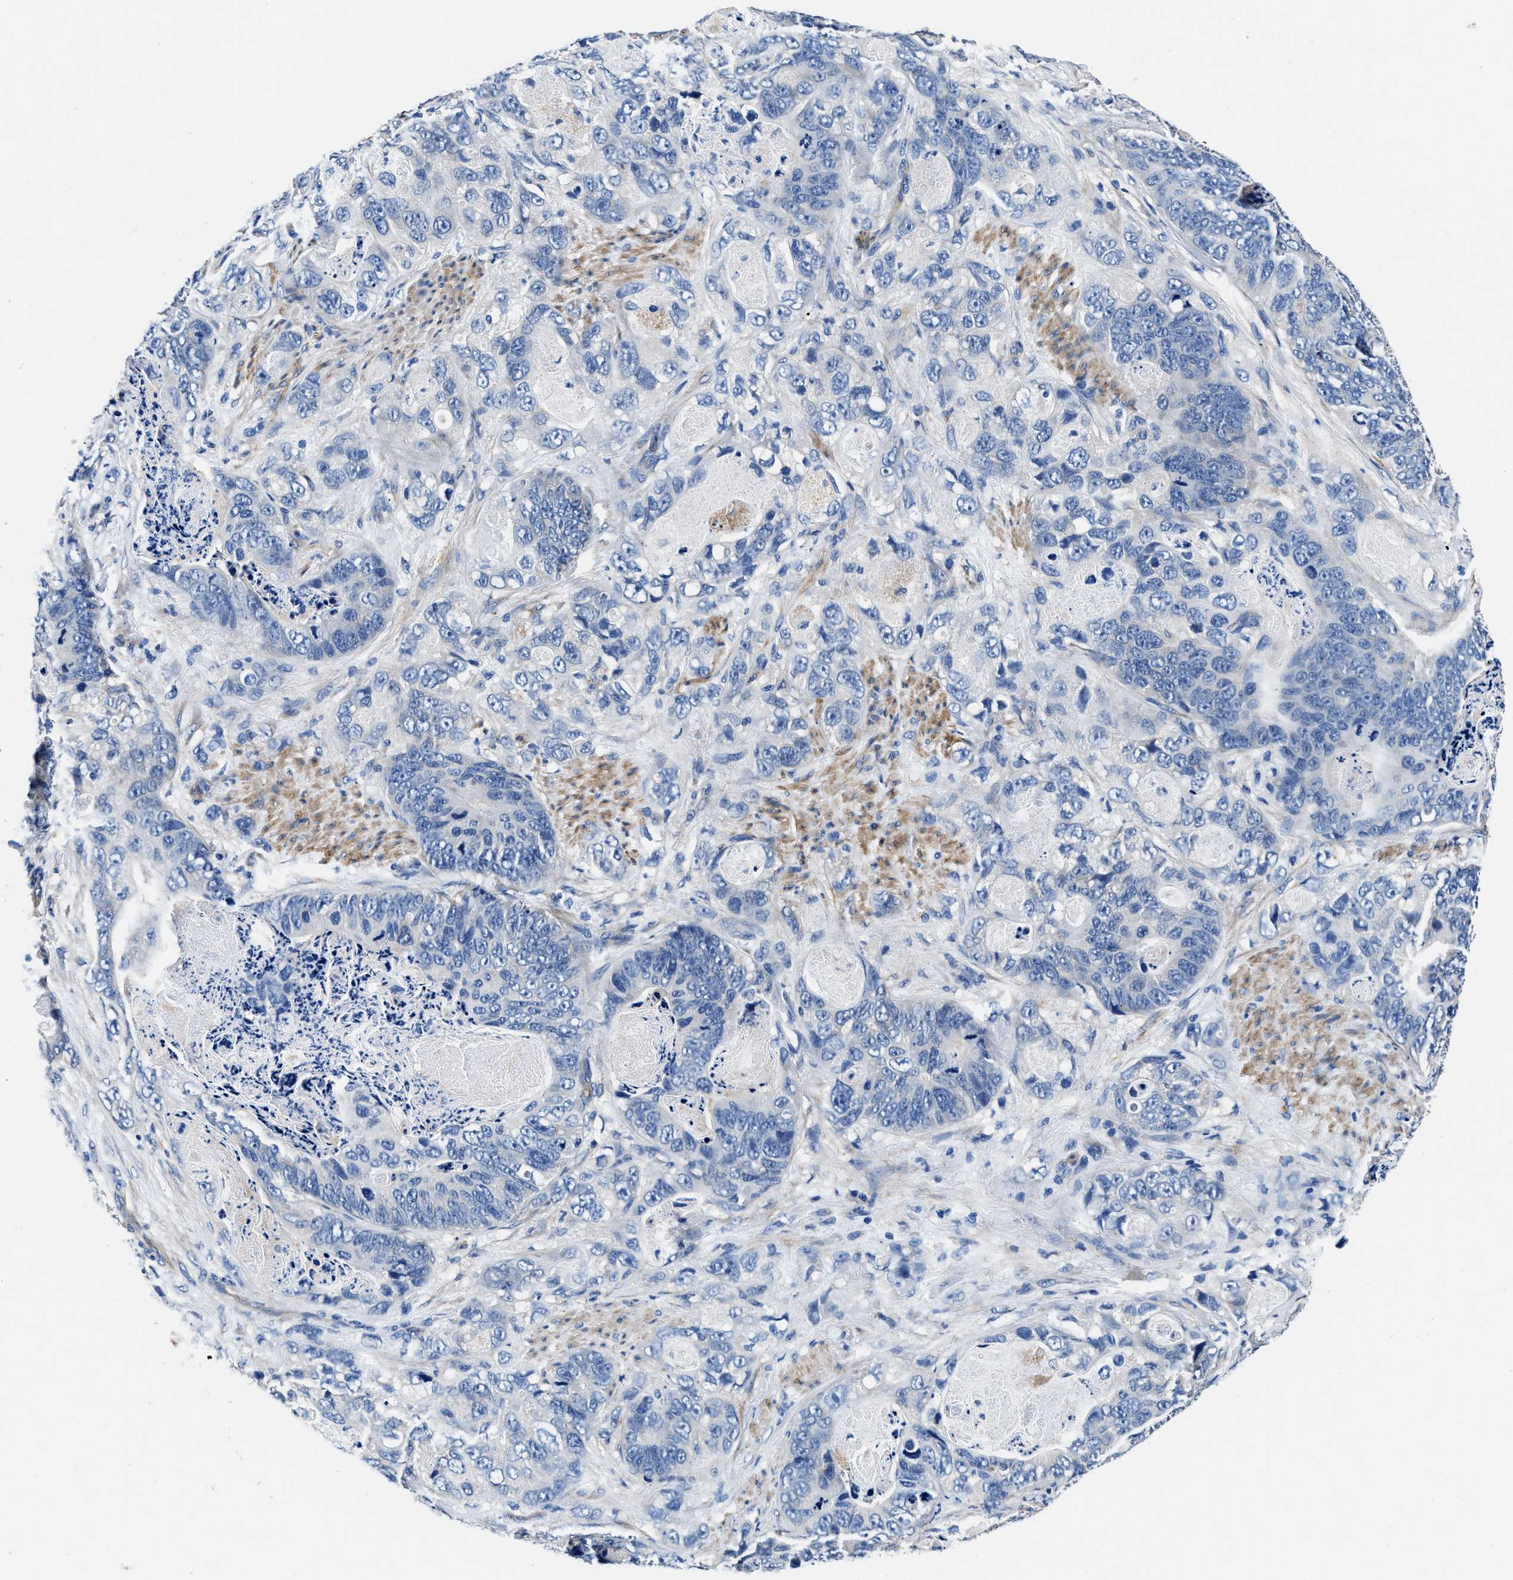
{"staining": {"intensity": "negative", "quantity": "none", "location": "none"}, "tissue": "stomach cancer", "cell_type": "Tumor cells", "image_type": "cancer", "snomed": [{"axis": "morphology", "description": "Adenocarcinoma, NOS"}, {"axis": "topography", "description": "Stomach"}], "caption": "Stomach adenocarcinoma stained for a protein using IHC reveals no staining tumor cells.", "gene": "NEU1", "patient": {"sex": "female", "age": 89}}